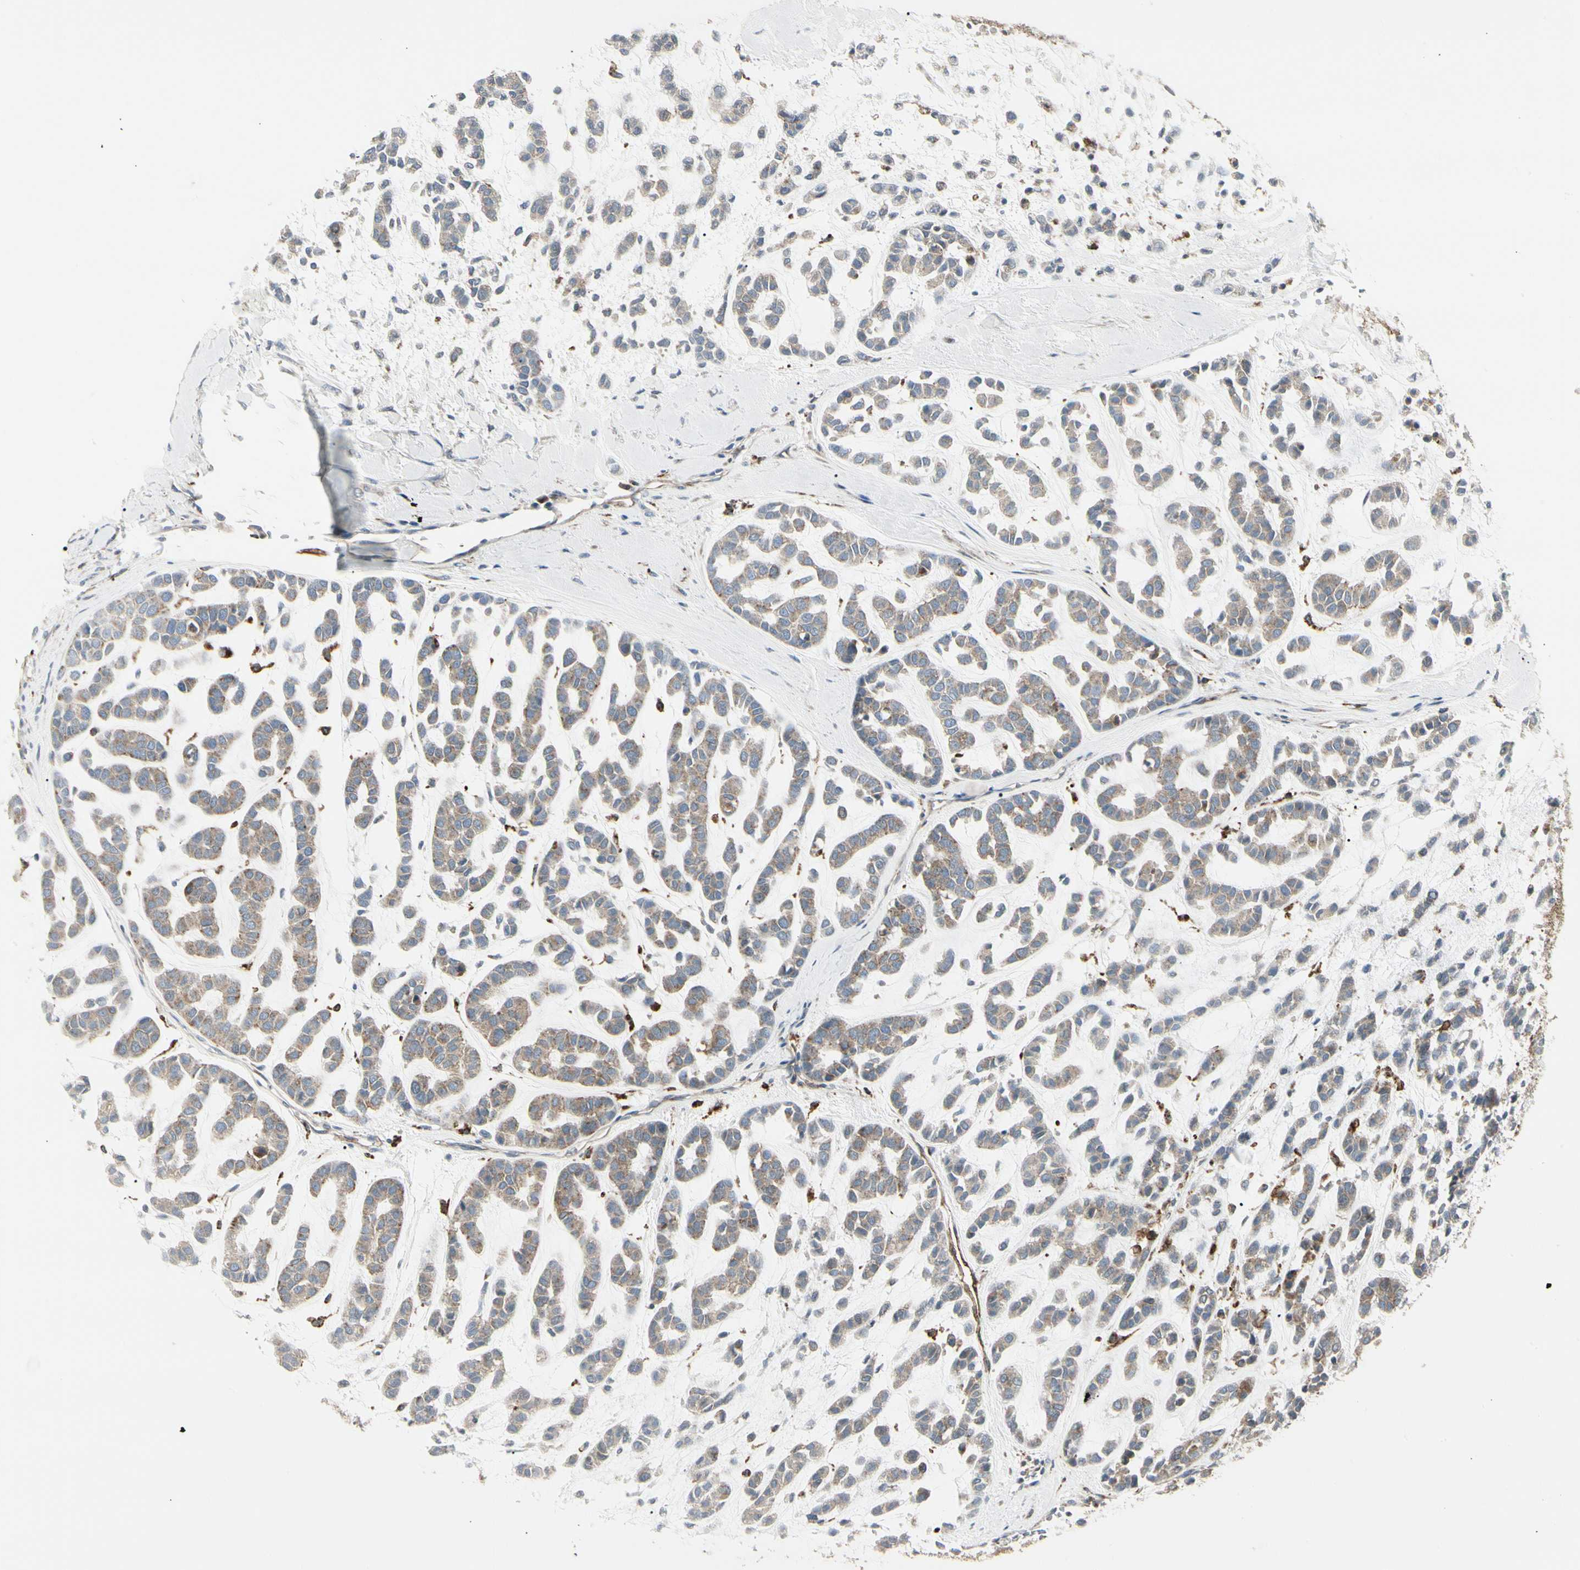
{"staining": {"intensity": "weak", "quantity": "25%-75%", "location": "cytoplasmic/membranous"}, "tissue": "head and neck cancer", "cell_type": "Tumor cells", "image_type": "cancer", "snomed": [{"axis": "morphology", "description": "Adenocarcinoma, NOS"}, {"axis": "morphology", "description": "Adenoma, NOS"}, {"axis": "topography", "description": "Head-Neck"}], "caption": "Weak cytoplasmic/membranous protein positivity is appreciated in approximately 25%-75% of tumor cells in head and neck cancer. (DAB (3,3'-diaminobenzidine) IHC, brown staining for protein, blue staining for nuclei).", "gene": "ATP6V1B2", "patient": {"sex": "female", "age": 55}}